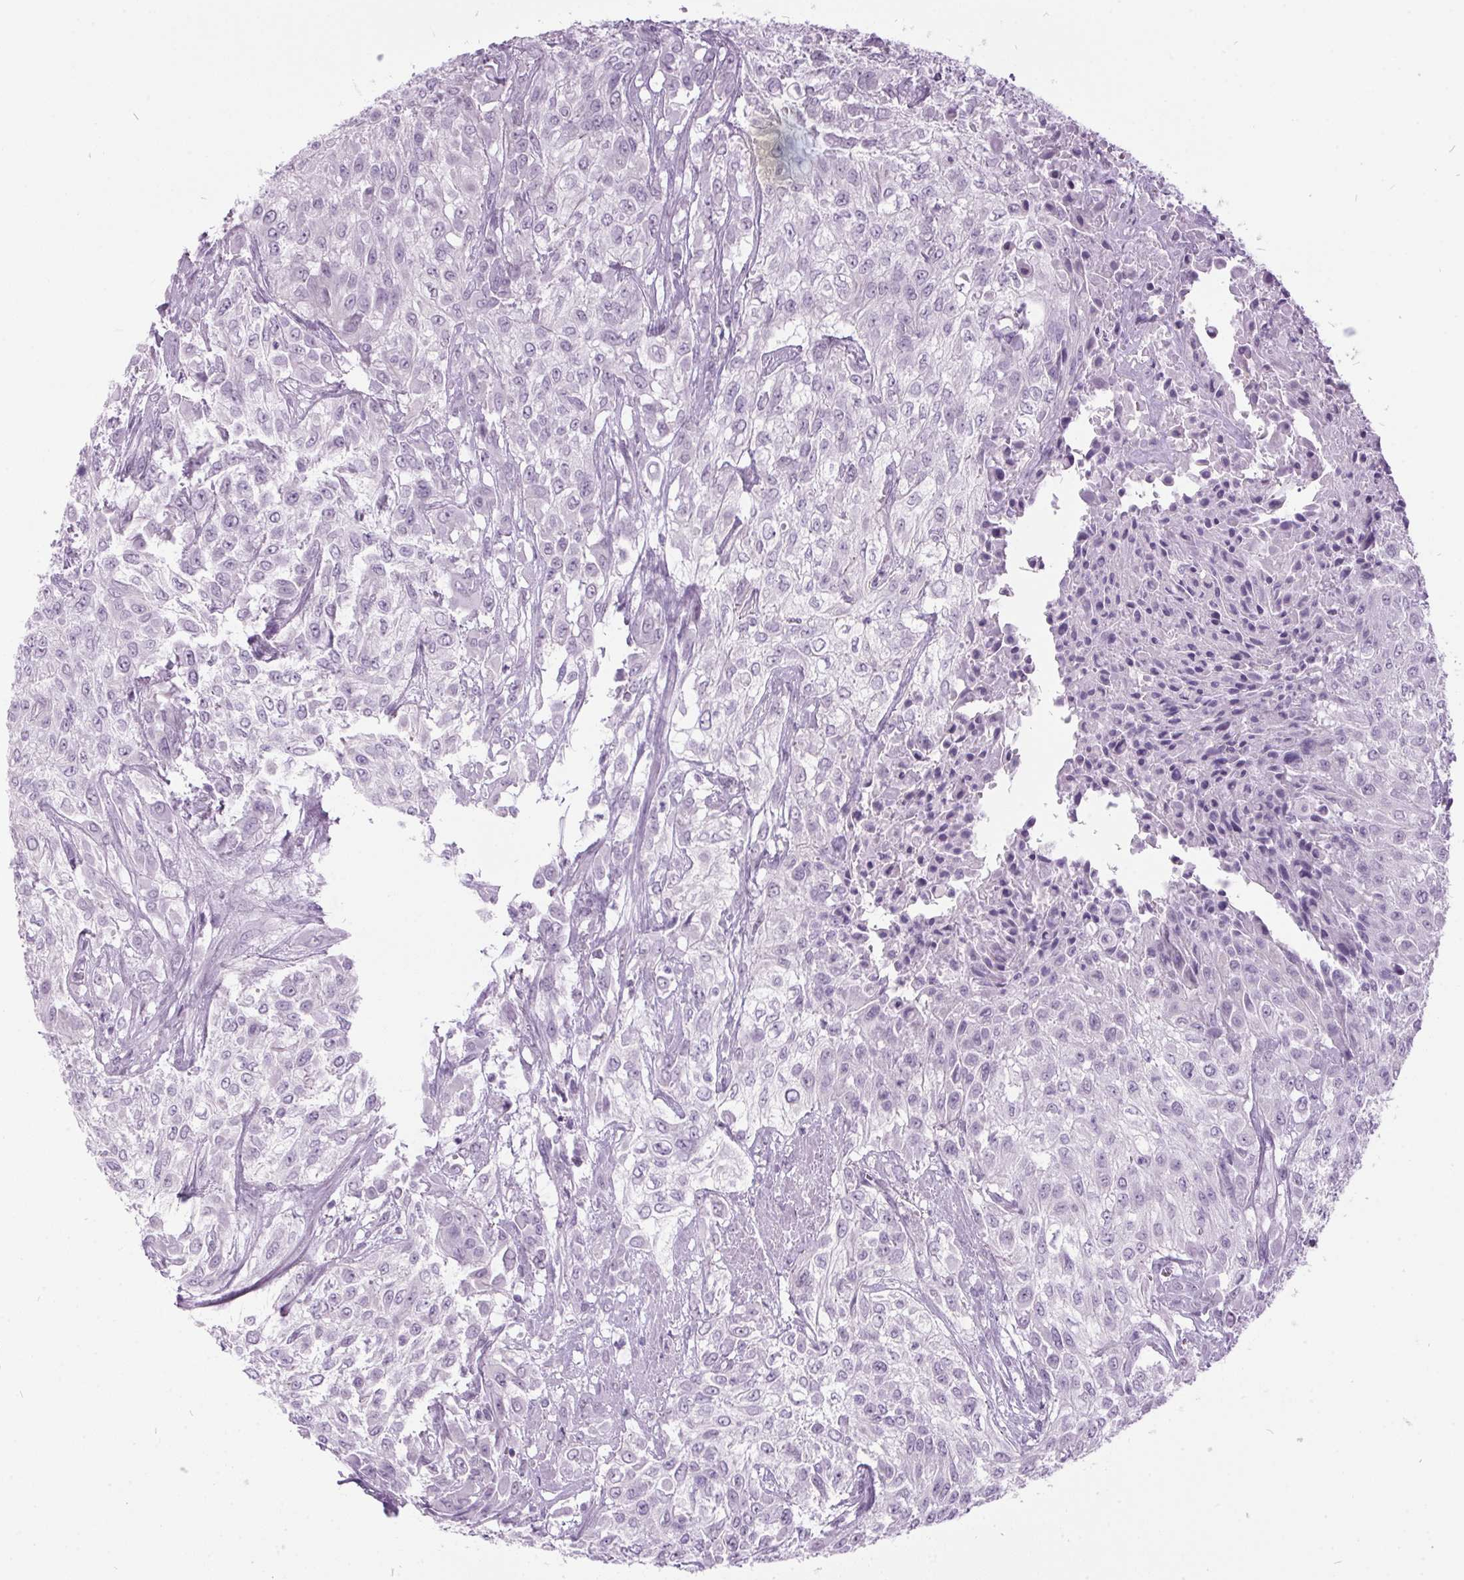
{"staining": {"intensity": "negative", "quantity": "none", "location": "none"}, "tissue": "urothelial cancer", "cell_type": "Tumor cells", "image_type": "cancer", "snomed": [{"axis": "morphology", "description": "Urothelial carcinoma, High grade"}, {"axis": "topography", "description": "Urinary bladder"}], "caption": "Immunohistochemical staining of human urothelial carcinoma (high-grade) shows no significant expression in tumor cells.", "gene": "ODAD2", "patient": {"sex": "male", "age": 57}}